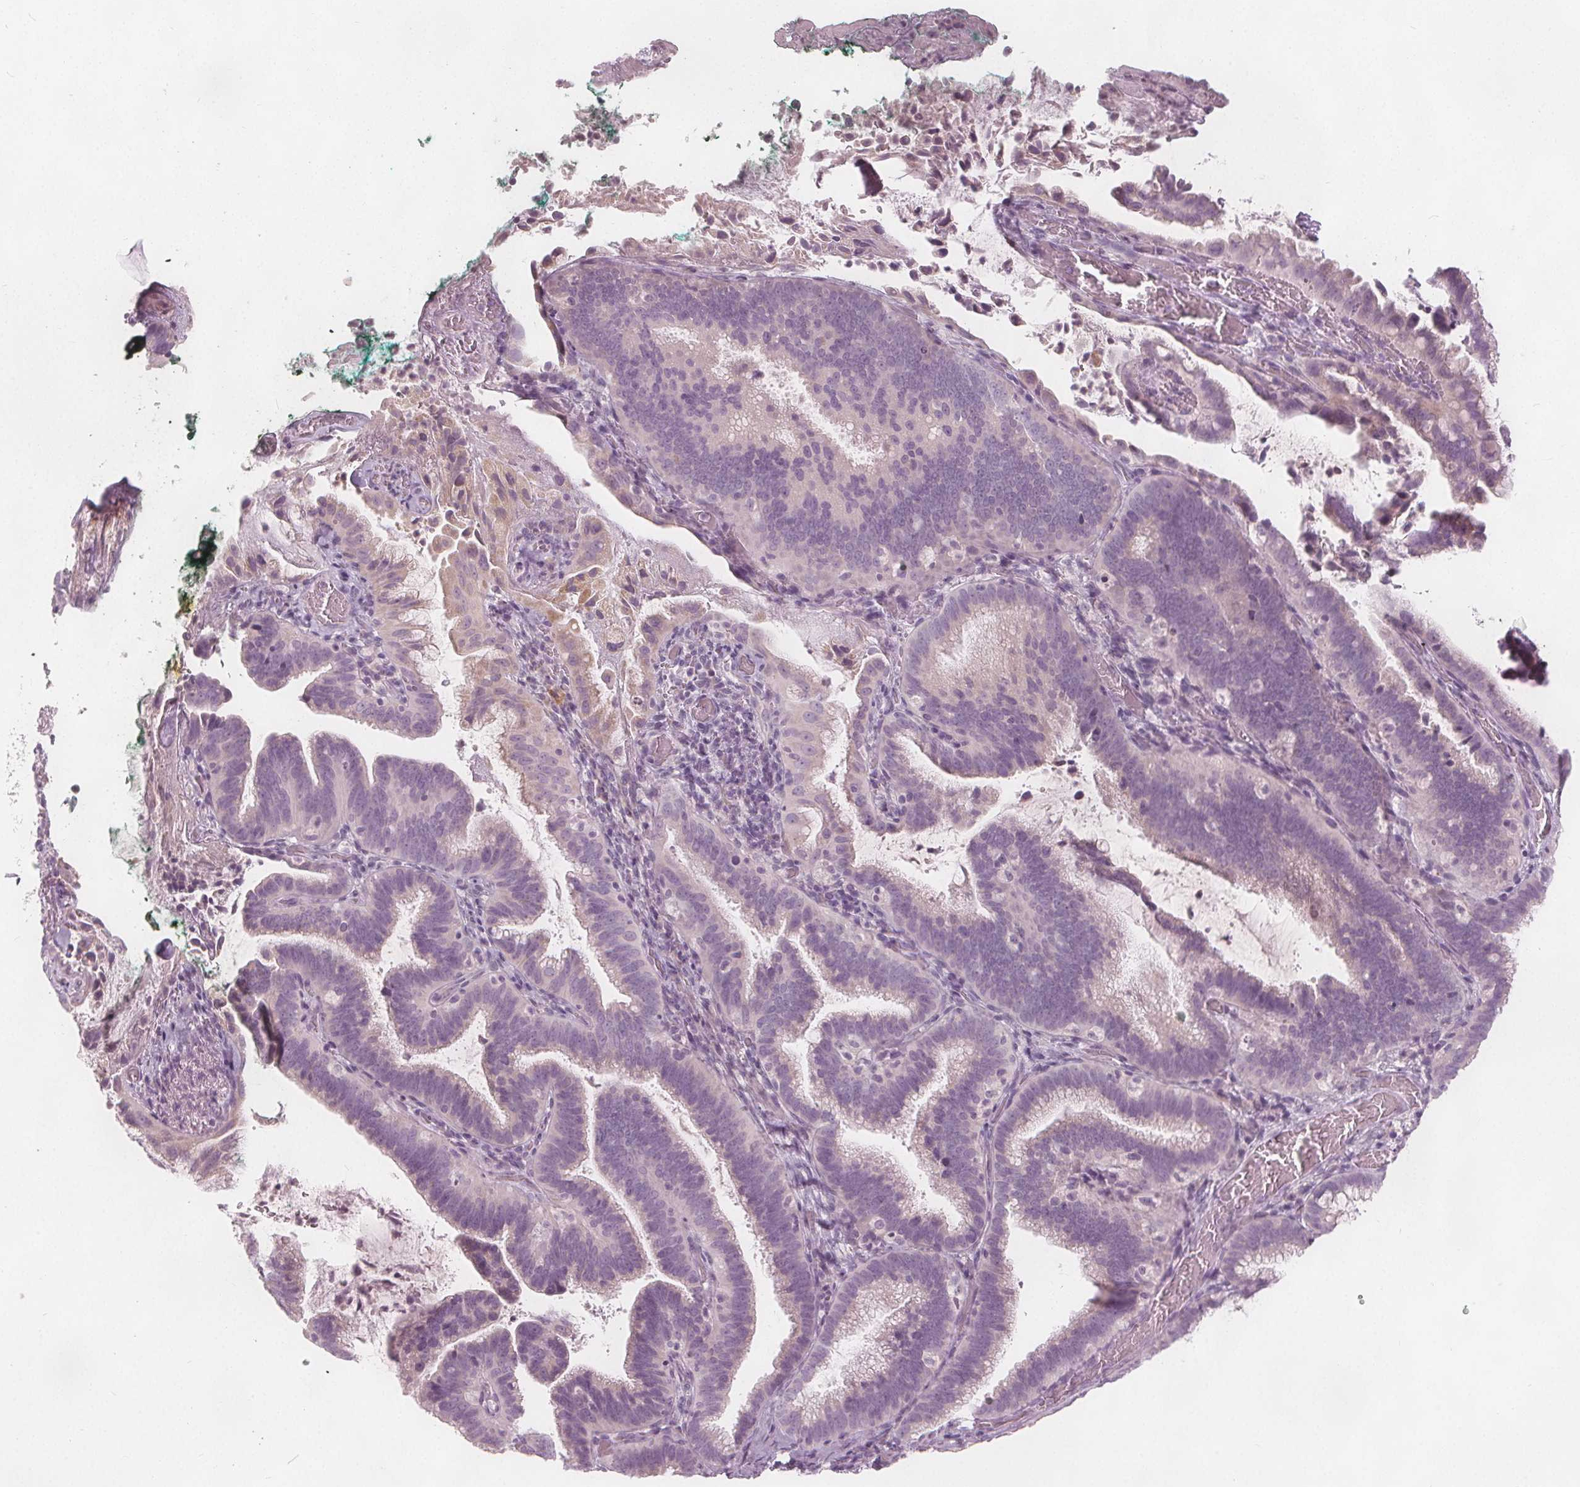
{"staining": {"intensity": "negative", "quantity": "none", "location": "none"}, "tissue": "cervical cancer", "cell_type": "Tumor cells", "image_type": "cancer", "snomed": [{"axis": "morphology", "description": "Adenocarcinoma, NOS"}, {"axis": "topography", "description": "Cervix"}], "caption": "The immunohistochemistry photomicrograph has no significant positivity in tumor cells of cervical cancer (adenocarcinoma) tissue.", "gene": "BRSK1", "patient": {"sex": "female", "age": 61}}